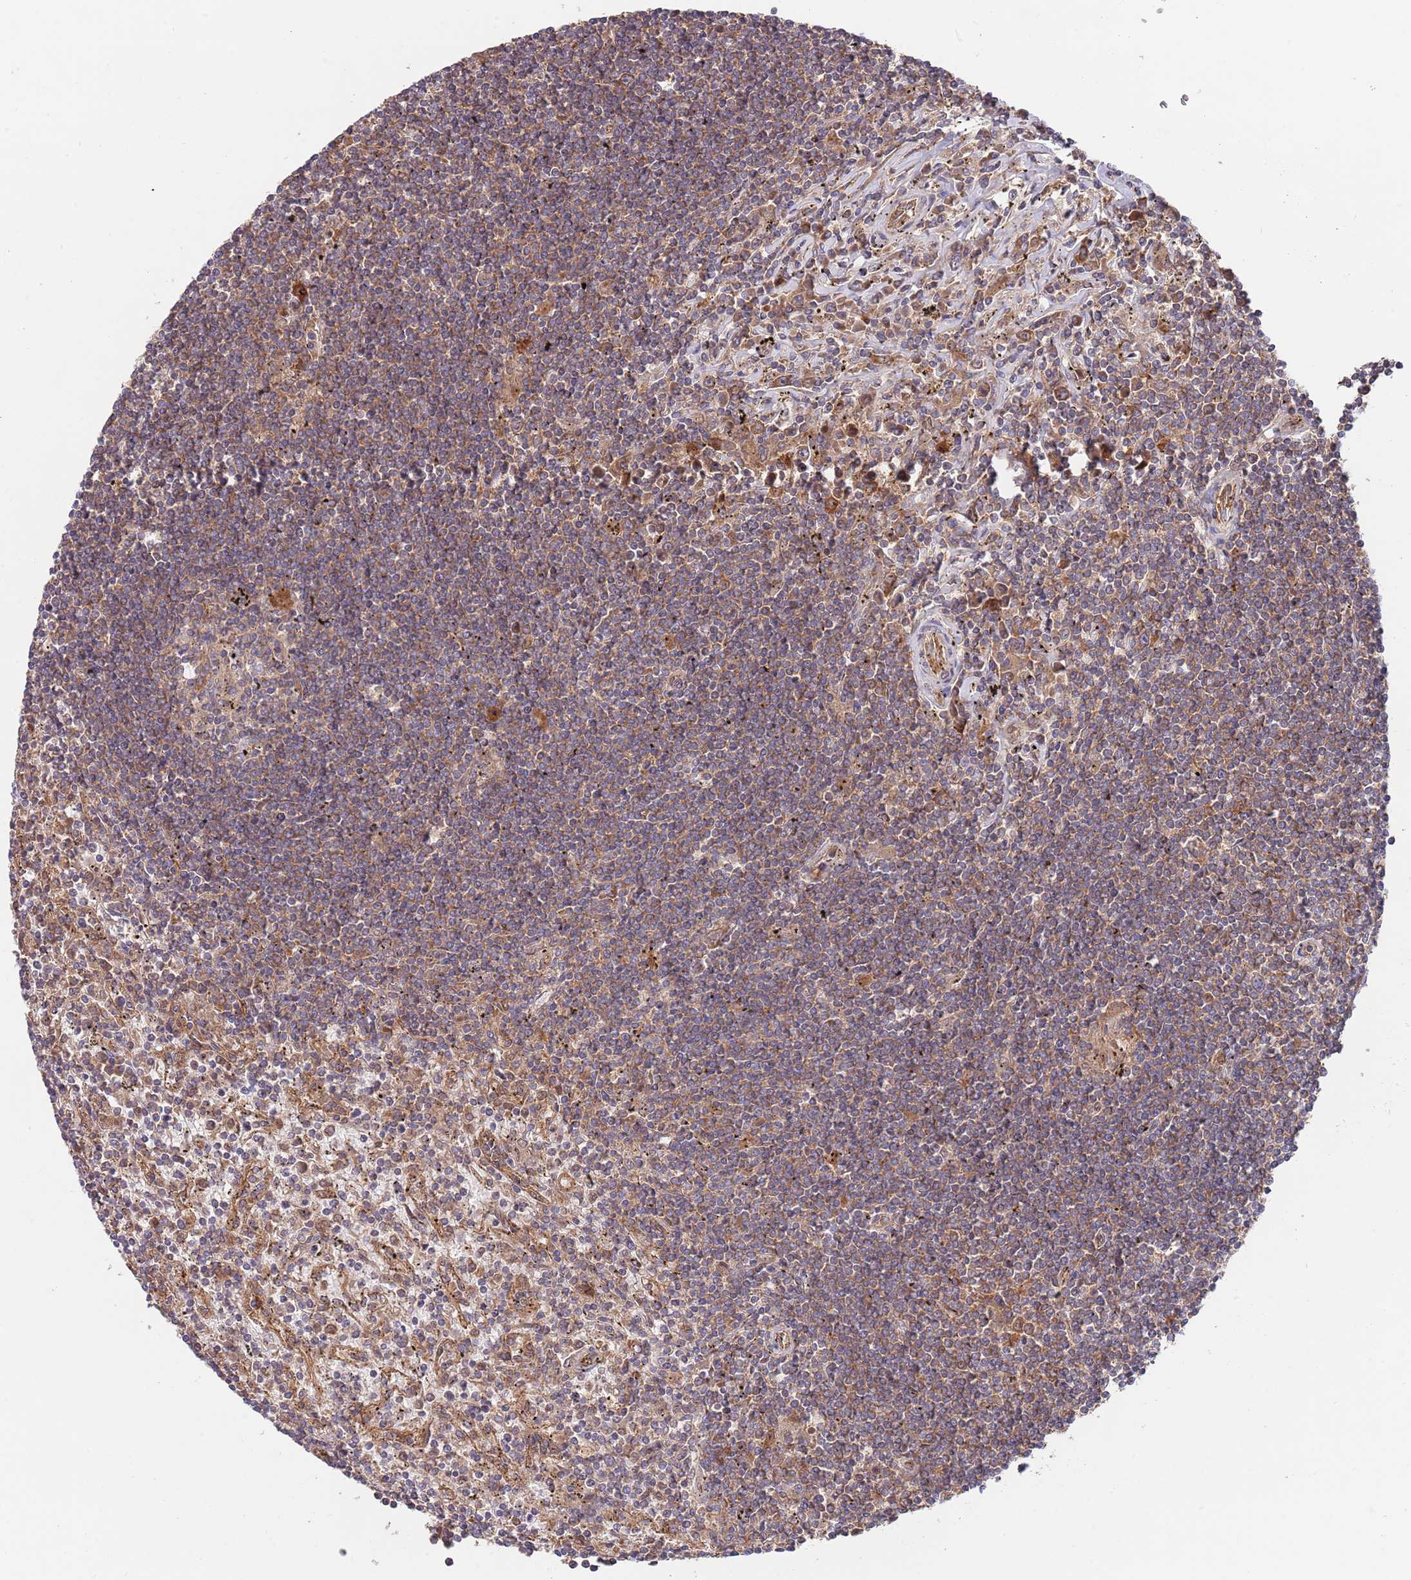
{"staining": {"intensity": "moderate", "quantity": "25%-75%", "location": "cytoplasmic/membranous"}, "tissue": "lymphoma", "cell_type": "Tumor cells", "image_type": "cancer", "snomed": [{"axis": "morphology", "description": "Malignant lymphoma, non-Hodgkin's type, Low grade"}, {"axis": "topography", "description": "Spleen"}], "caption": "Immunohistochemistry (IHC) image of neoplastic tissue: lymphoma stained using immunohistochemistry (IHC) demonstrates medium levels of moderate protein expression localized specifically in the cytoplasmic/membranous of tumor cells, appearing as a cytoplasmic/membranous brown color.", "gene": "EIF3F", "patient": {"sex": "male", "age": 76}}